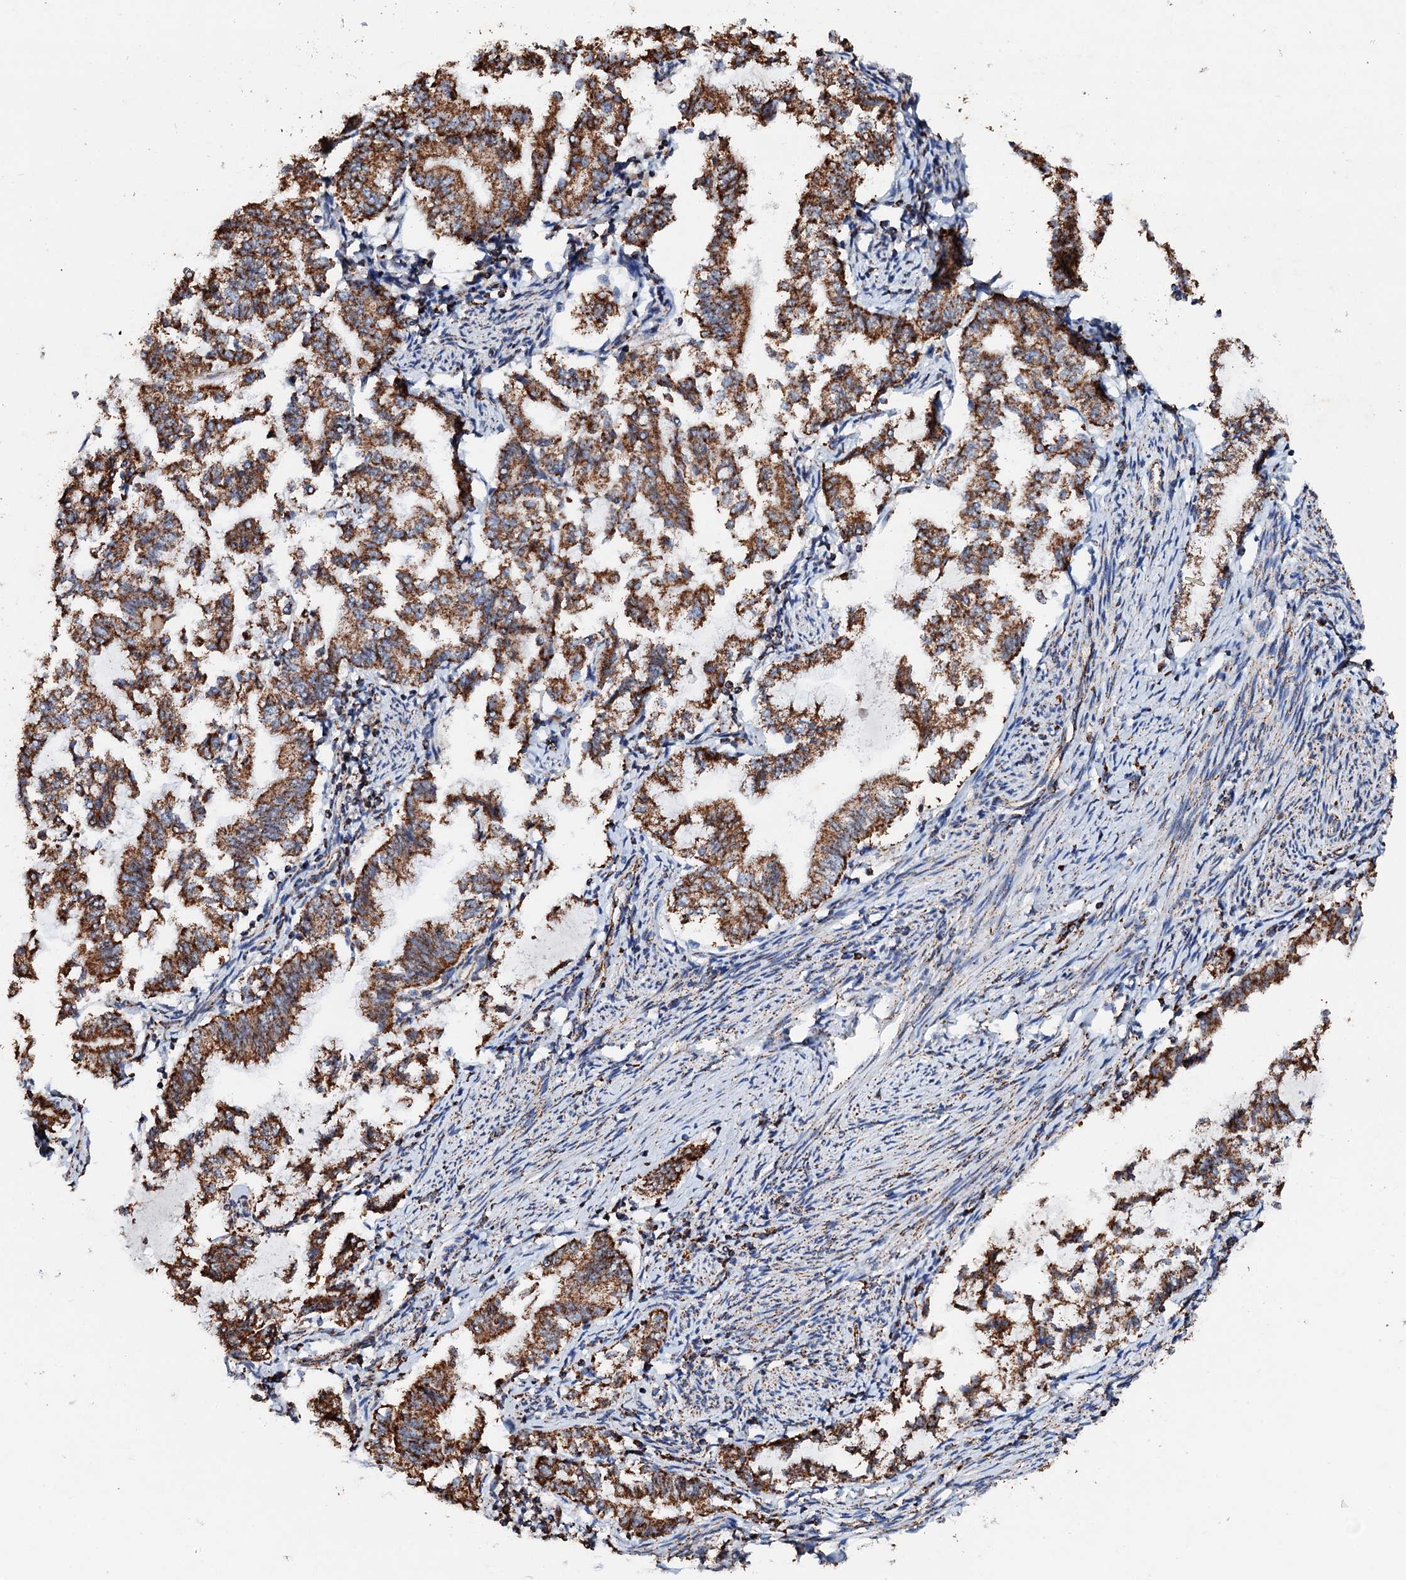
{"staining": {"intensity": "strong", "quantity": ">75%", "location": "cytoplasmic/membranous"}, "tissue": "endometrial cancer", "cell_type": "Tumor cells", "image_type": "cancer", "snomed": [{"axis": "morphology", "description": "Adenocarcinoma, NOS"}, {"axis": "topography", "description": "Endometrium"}], "caption": "Human endometrial cancer stained for a protein (brown) displays strong cytoplasmic/membranous positive positivity in approximately >75% of tumor cells.", "gene": "SECISBP2L", "patient": {"sex": "female", "age": 79}}